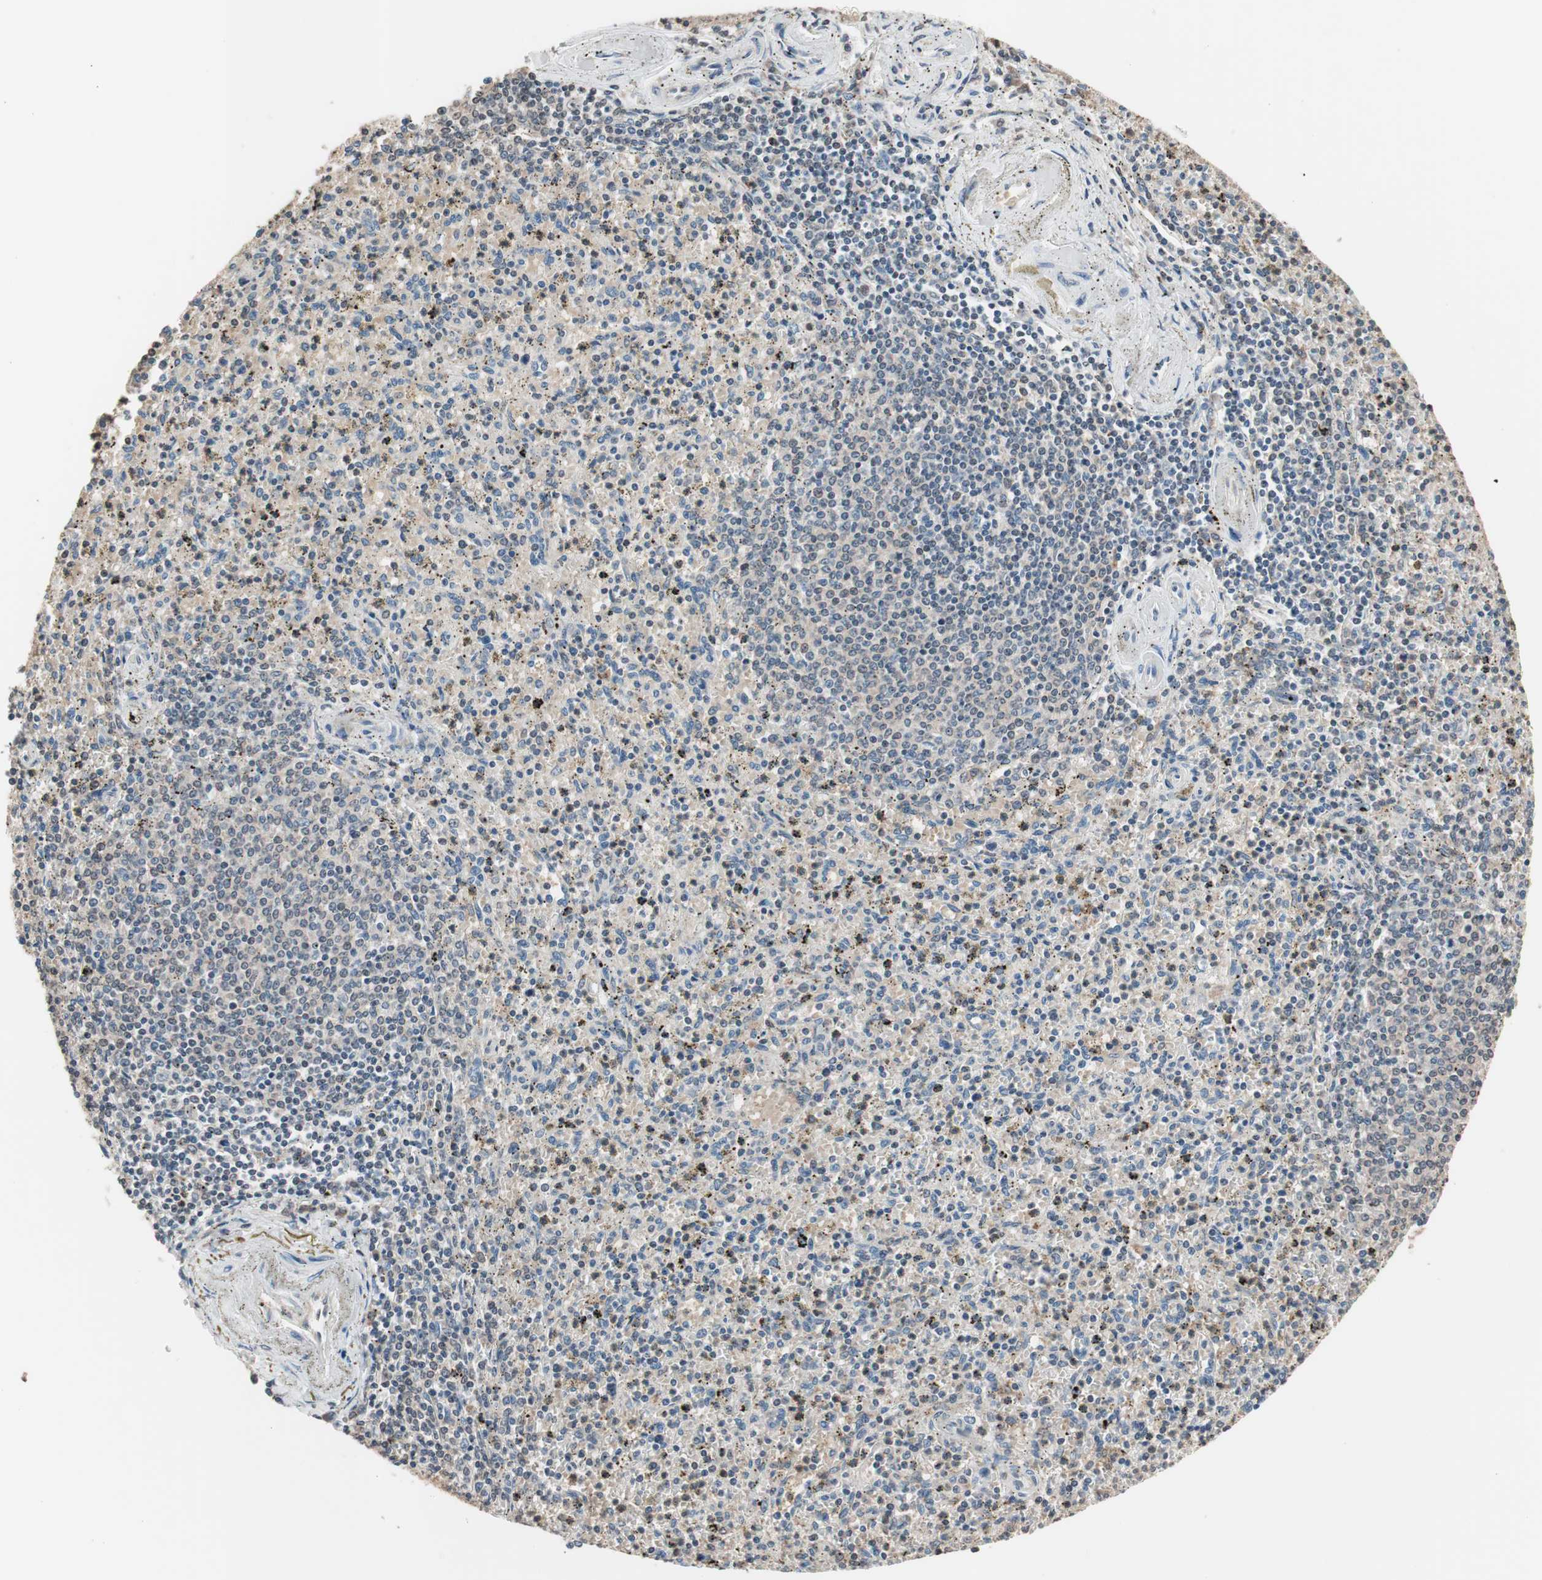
{"staining": {"intensity": "weak", "quantity": "25%-75%", "location": "cytoplasmic/membranous"}, "tissue": "spleen", "cell_type": "Cells in red pulp", "image_type": "normal", "snomed": [{"axis": "morphology", "description": "Normal tissue, NOS"}, {"axis": "topography", "description": "Spleen"}], "caption": "Protein expression analysis of benign spleen reveals weak cytoplasmic/membranous staining in about 25%-75% of cells in red pulp.", "gene": "GCLC", "patient": {"sex": "male", "age": 72}}